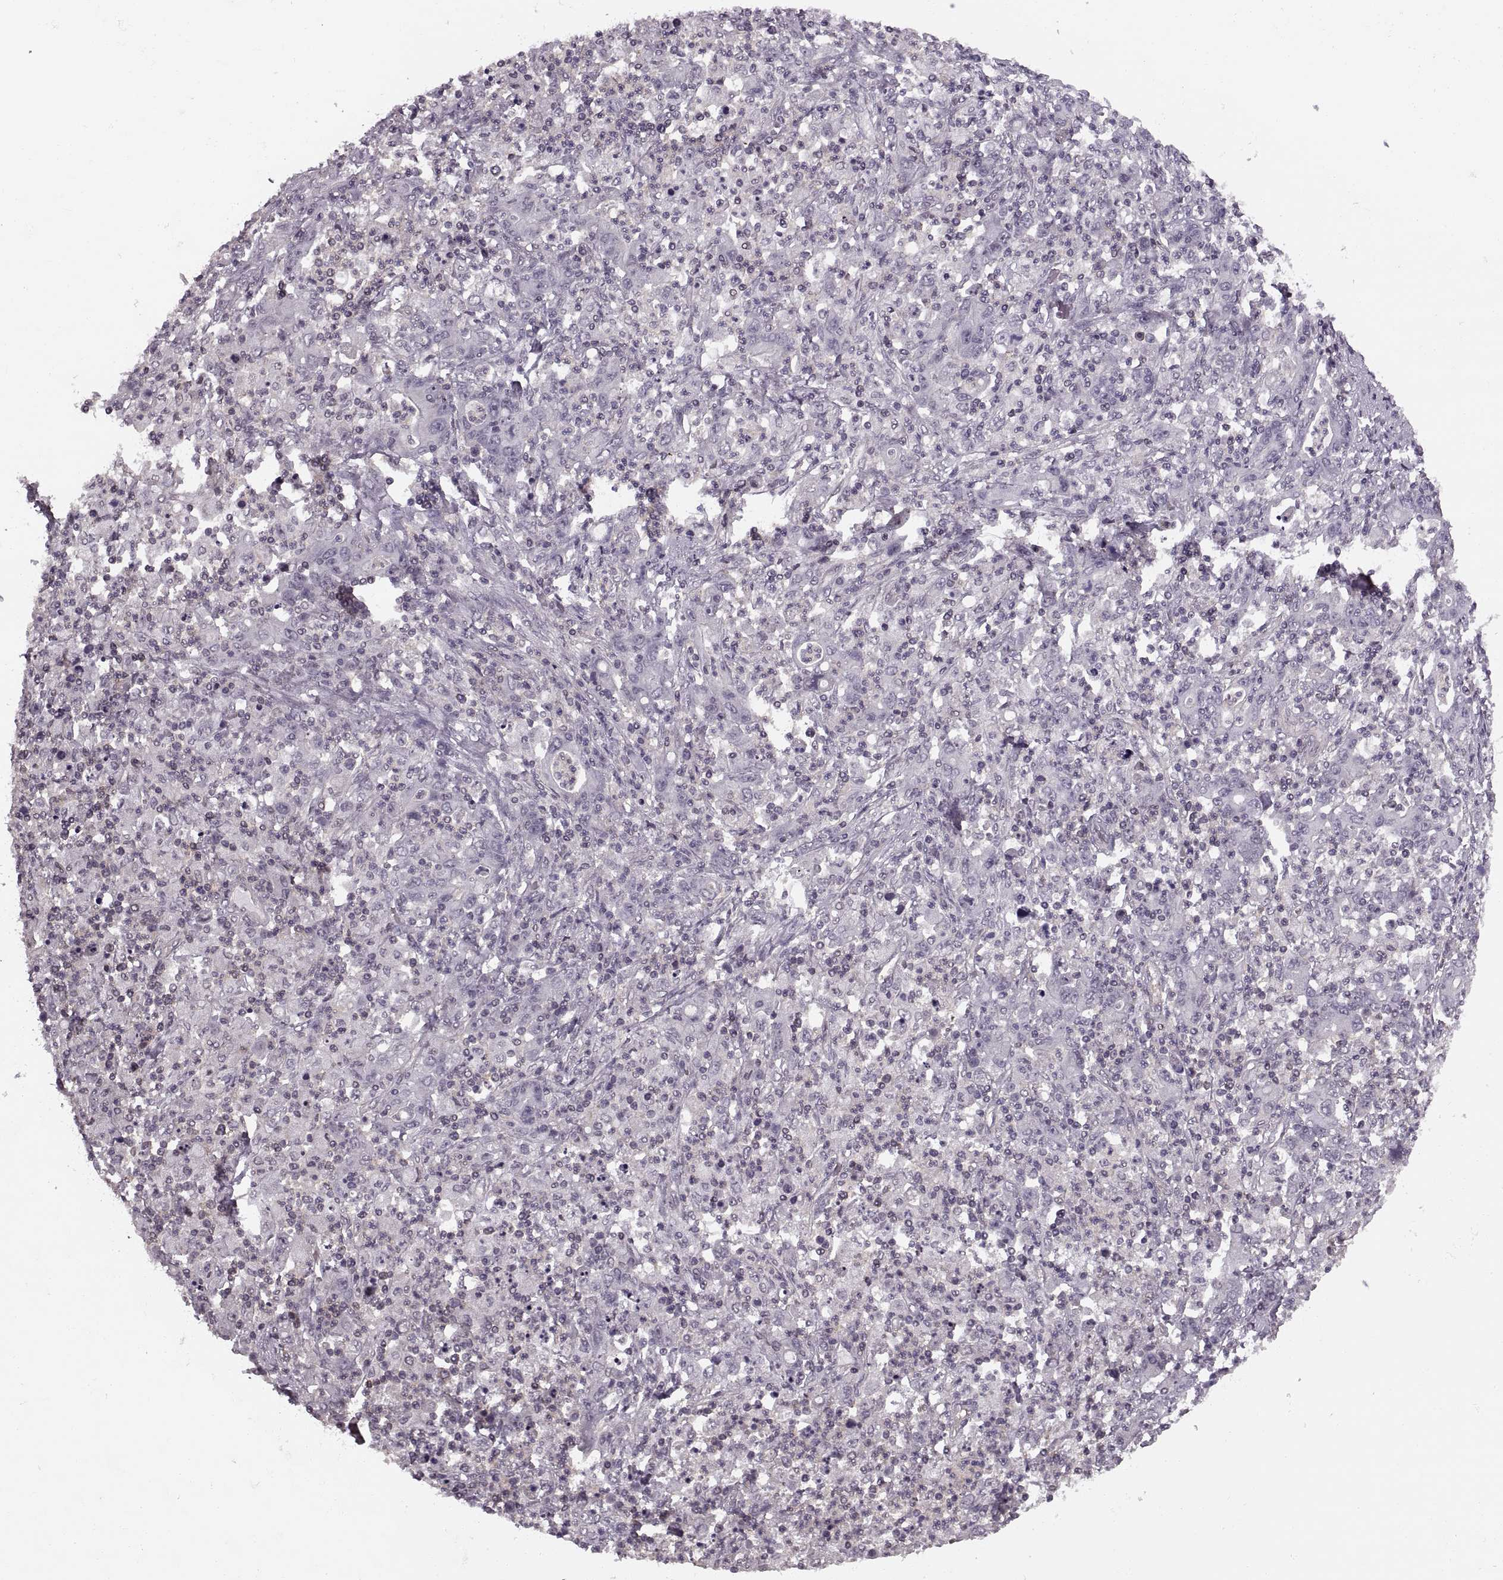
{"staining": {"intensity": "negative", "quantity": "none", "location": "none"}, "tissue": "stomach cancer", "cell_type": "Tumor cells", "image_type": "cancer", "snomed": [{"axis": "morphology", "description": "Adenocarcinoma, NOS"}, {"axis": "topography", "description": "Stomach, upper"}], "caption": "Human stomach cancer stained for a protein using IHC exhibits no expression in tumor cells.", "gene": "LUZP2", "patient": {"sex": "male", "age": 69}}